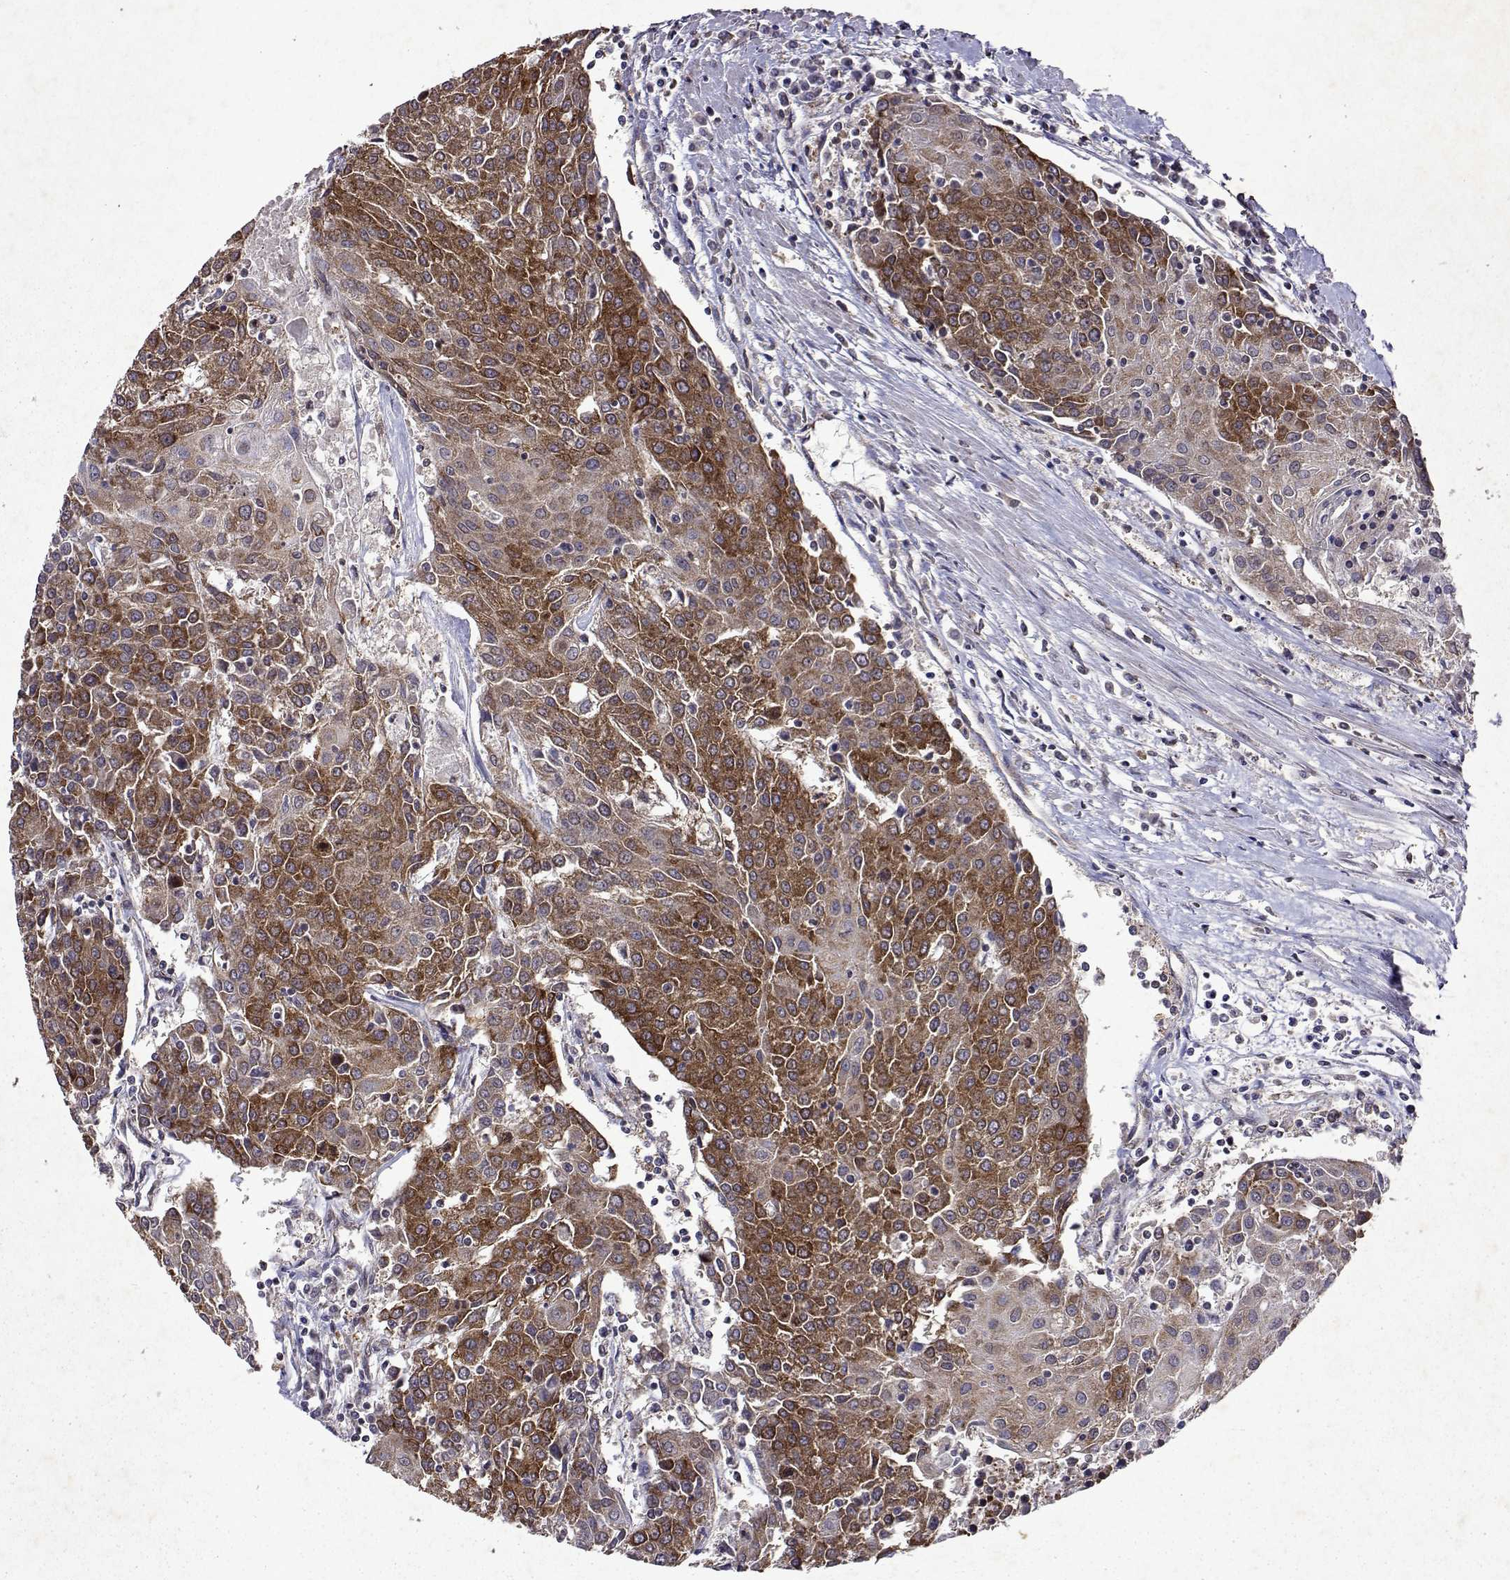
{"staining": {"intensity": "moderate", "quantity": ">75%", "location": "cytoplasmic/membranous"}, "tissue": "urothelial cancer", "cell_type": "Tumor cells", "image_type": "cancer", "snomed": [{"axis": "morphology", "description": "Urothelial carcinoma, High grade"}, {"axis": "topography", "description": "Urinary bladder"}], "caption": "Immunohistochemical staining of urothelial cancer reveals moderate cytoplasmic/membranous protein staining in about >75% of tumor cells.", "gene": "TARBP2", "patient": {"sex": "female", "age": 85}}